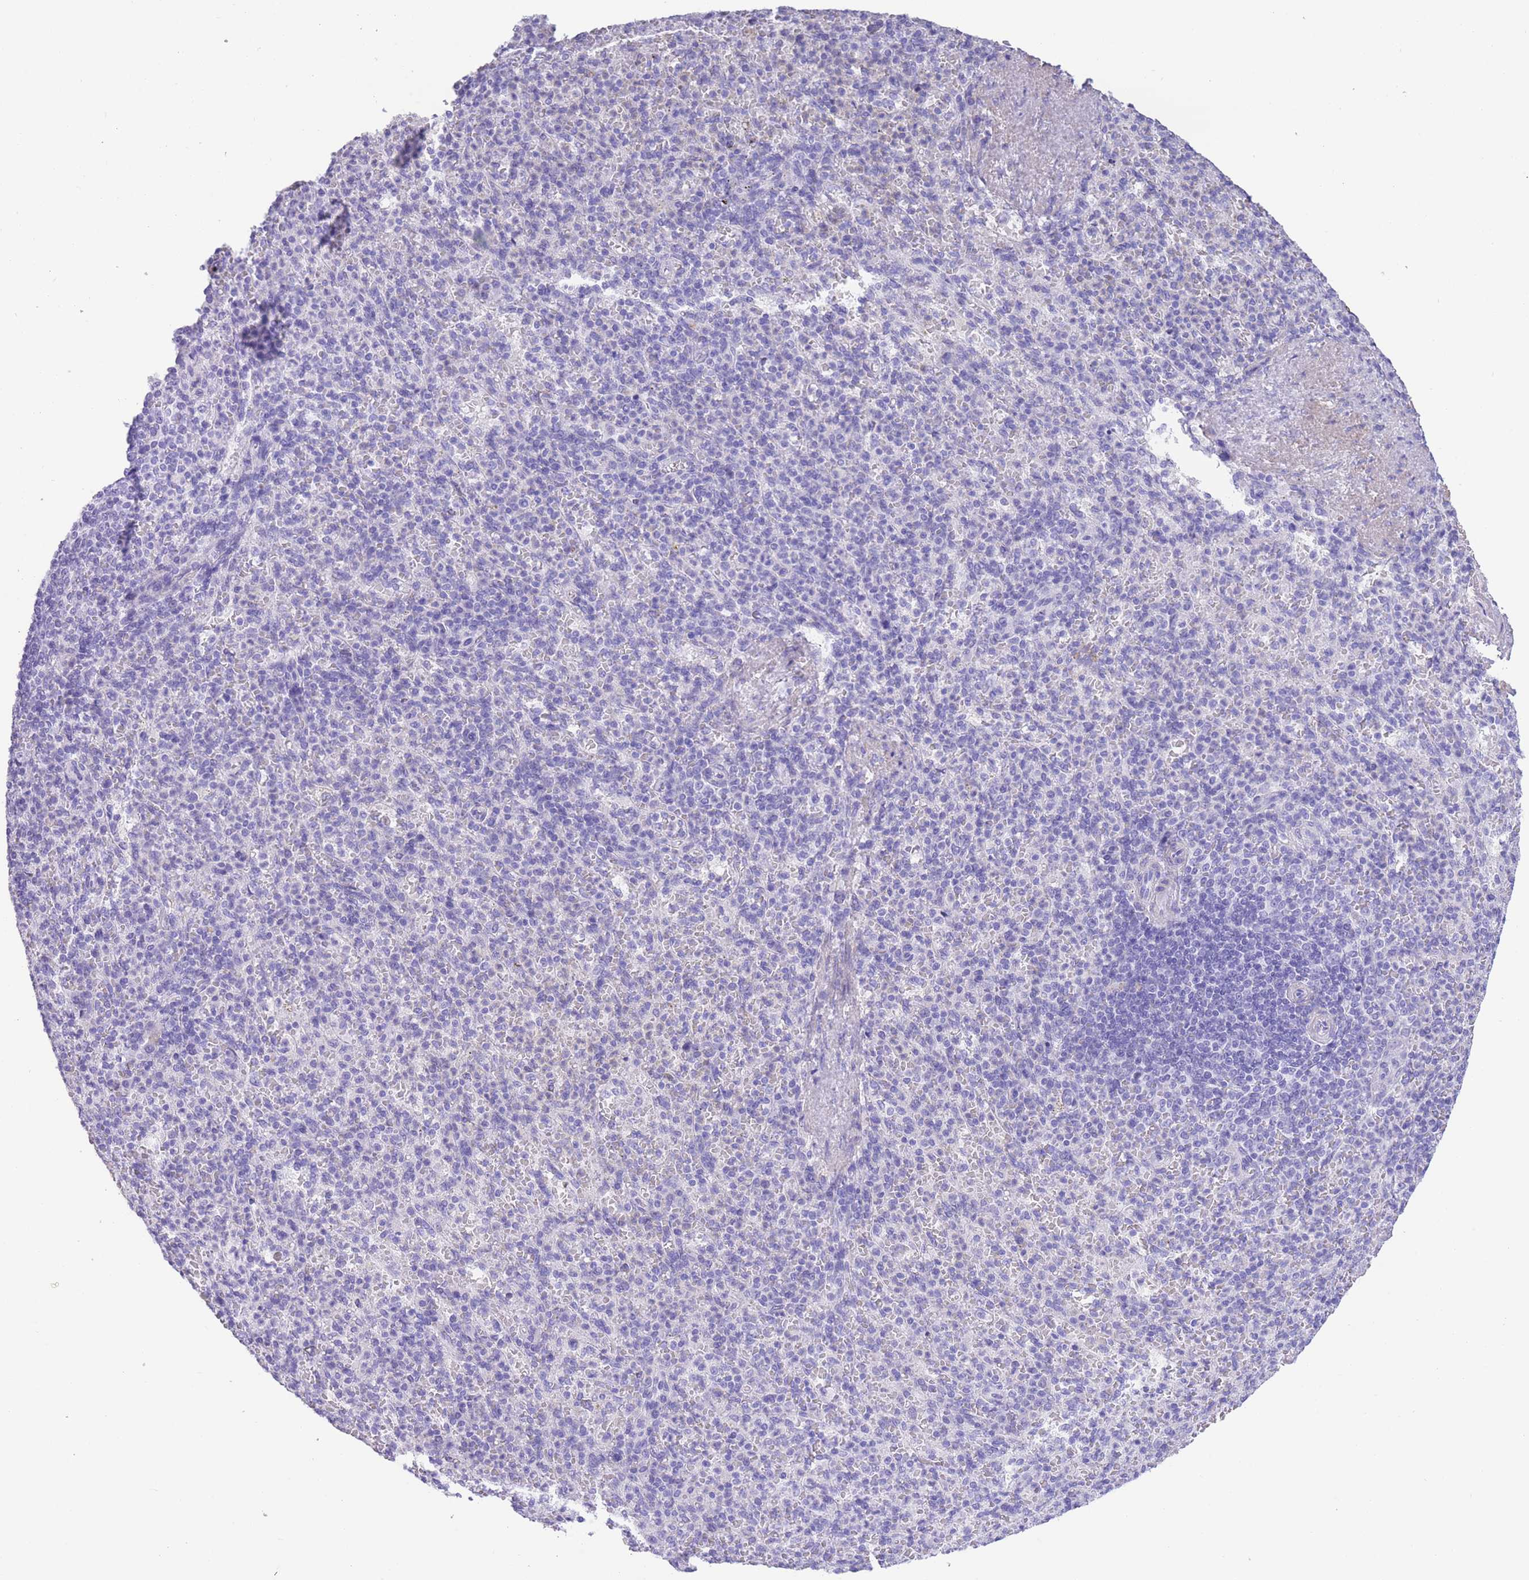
{"staining": {"intensity": "negative", "quantity": "none", "location": "none"}, "tissue": "spleen", "cell_type": "Cells in red pulp", "image_type": "normal", "snomed": [{"axis": "morphology", "description": "Normal tissue, NOS"}, {"axis": "topography", "description": "Spleen"}], "caption": "A high-resolution micrograph shows IHC staining of benign spleen, which demonstrates no significant positivity in cells in red pulp. The staining is performed using DAB (3,3'-diaminobenzidine) brown chromogen with nuclei counter-stained in using hematoxylin.", "gene": "RAI2", "patient": {"sex": "female", "age": 74}}